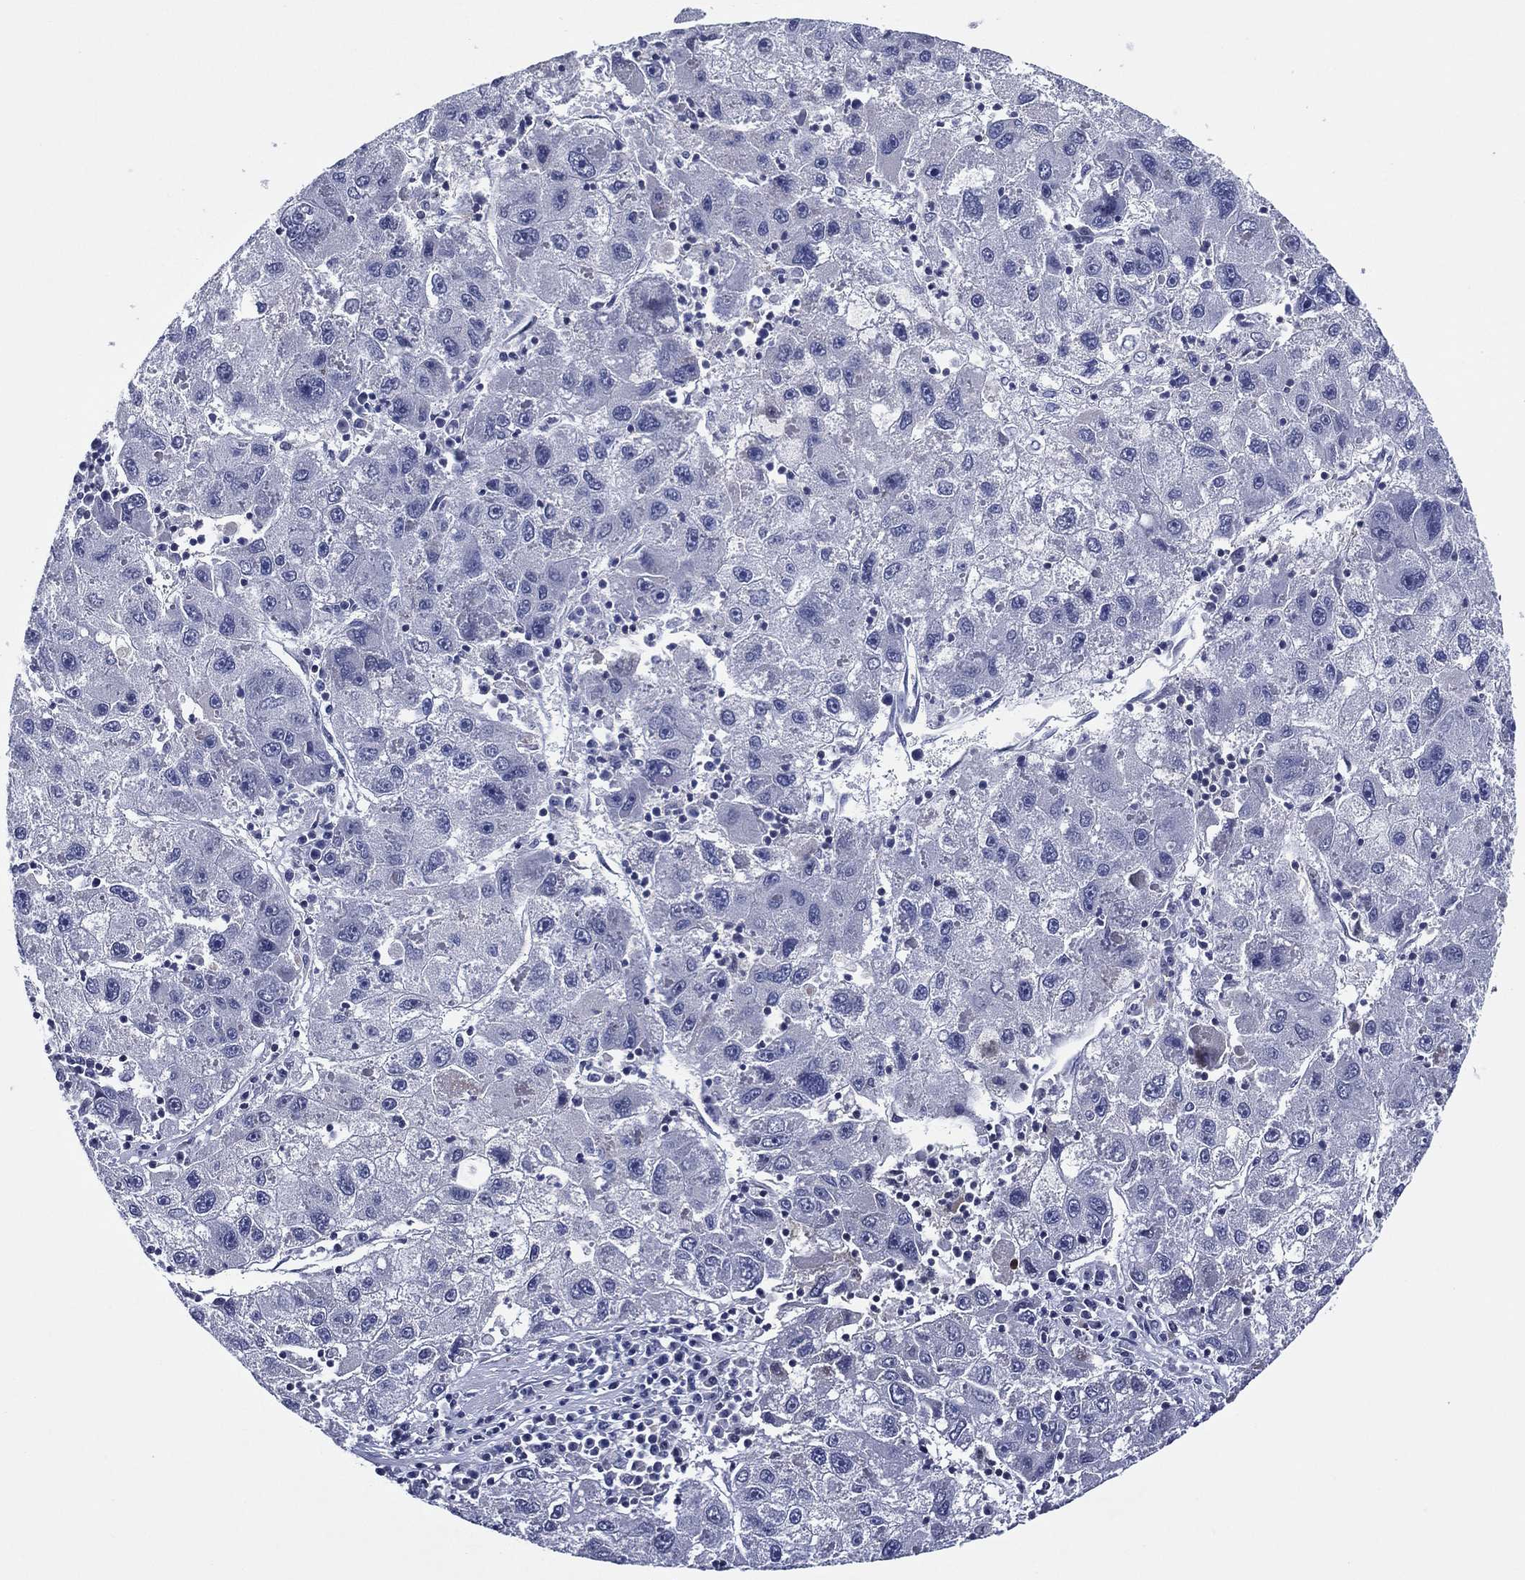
{"staining": {"intensity": "negative", "quantity": "none", "location": "none"}, "tissue": "liver cancer", "cell_type": "Tumor cells", "image_type": "cancer", "snomed": [{"axis": "morphology", "description": "Carcinoma, Hepatocellular, NOS"}, {"axis": "topography", "description": "Liver"}], "caption": "Photomicrograph shows no significant protein positivity in tumor cells of liver cancer. The staining is performed using DAB (3,3'-diaminobenzidine) brown chromogen with nuclei counter-stained in using hematoxylin.", "gene": "TRIM31", "patient": {"sex": "male", "age": 75}}